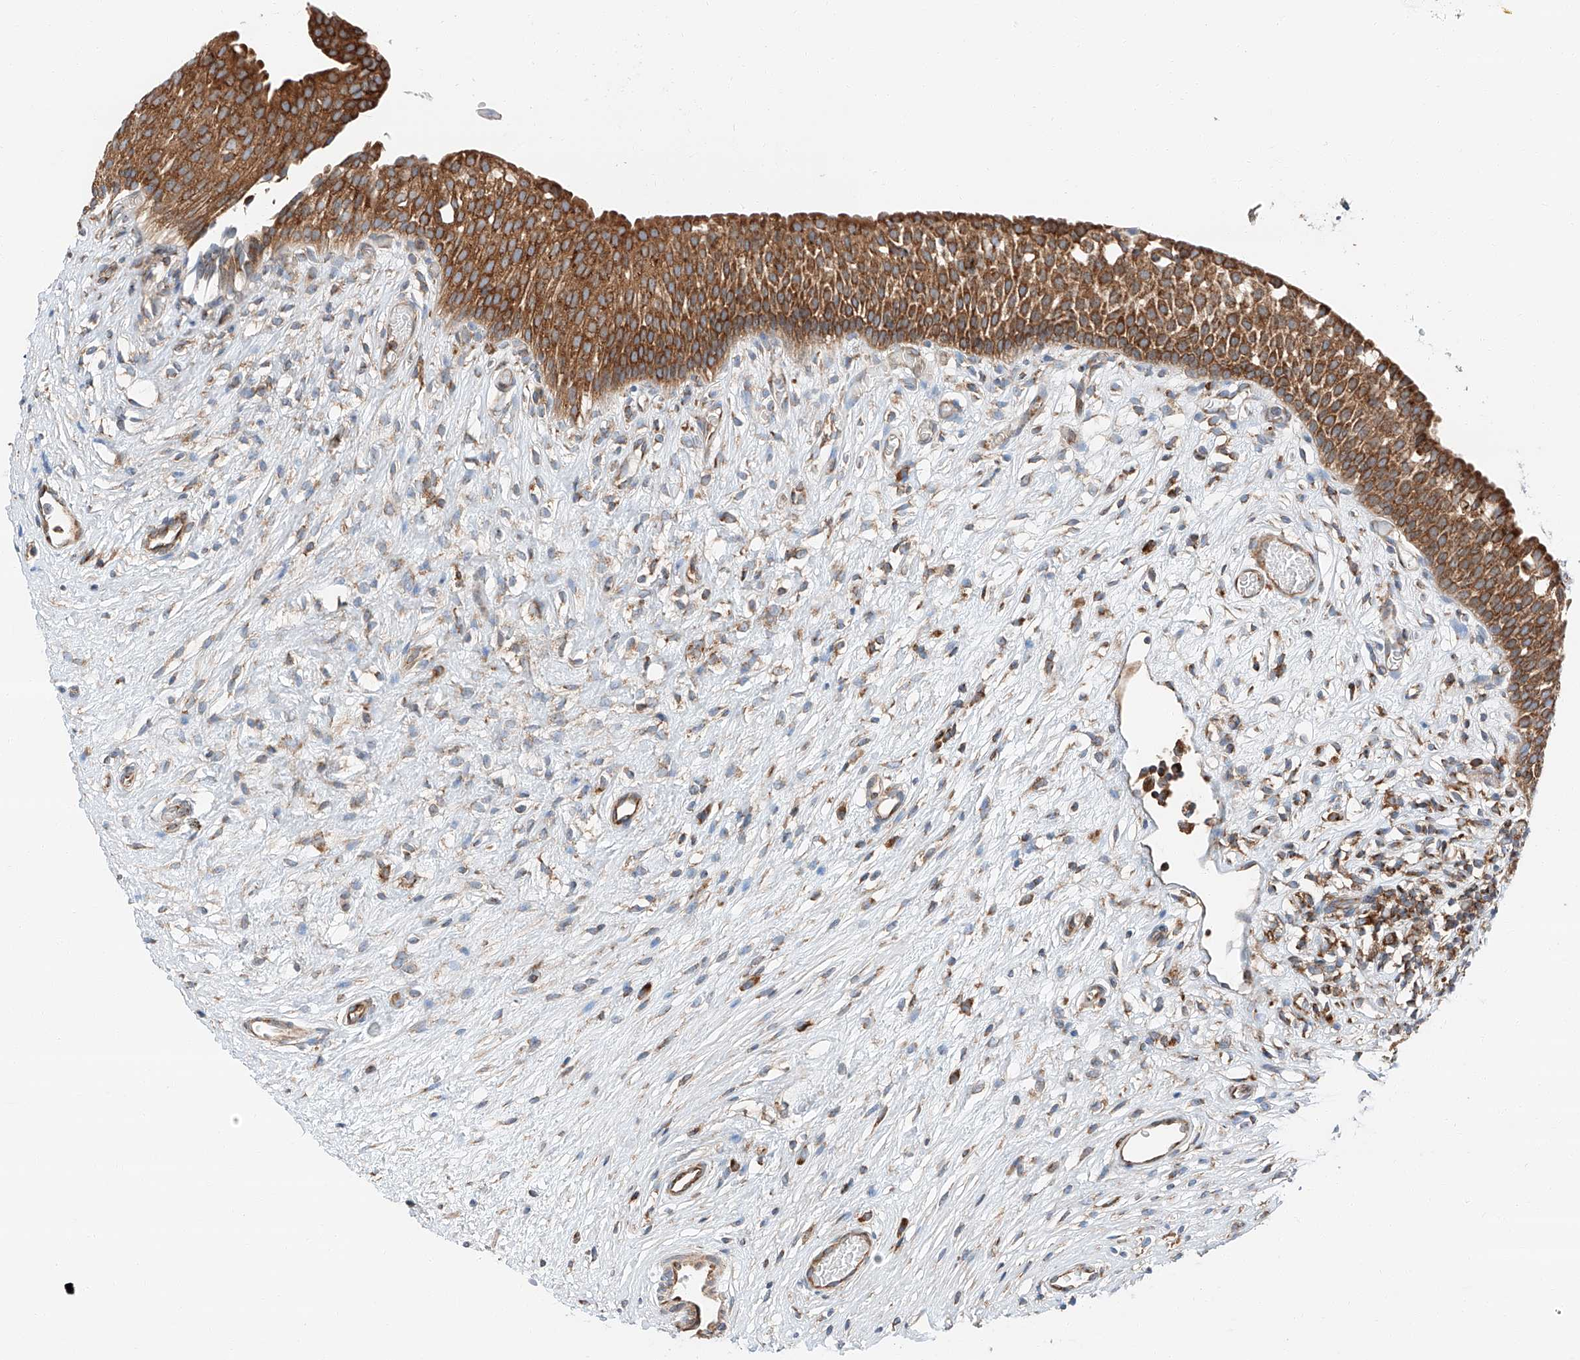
{"staining": {"intensity": "strong", "quantity": ">75%", "location": "cytoplasmic/membranous"}, "tissue": "urinary bladder", "cell_type": "Urothelial cells", "image_type": "normal", "snomed": [{"axis": "morphology", "description": "Normal tissue, NOS"}, {"axis": "topography", "description": "Urinary bladder"}], "caption": "Protein expression by immunohistochemistry demonstrates strong cytoplasmic/membranous staining in approximately >75% of urothelial cells in unremarkable urinary bladder.", "gene": "ZC3H15", "patient": {"sex": "male", "age": 1}}